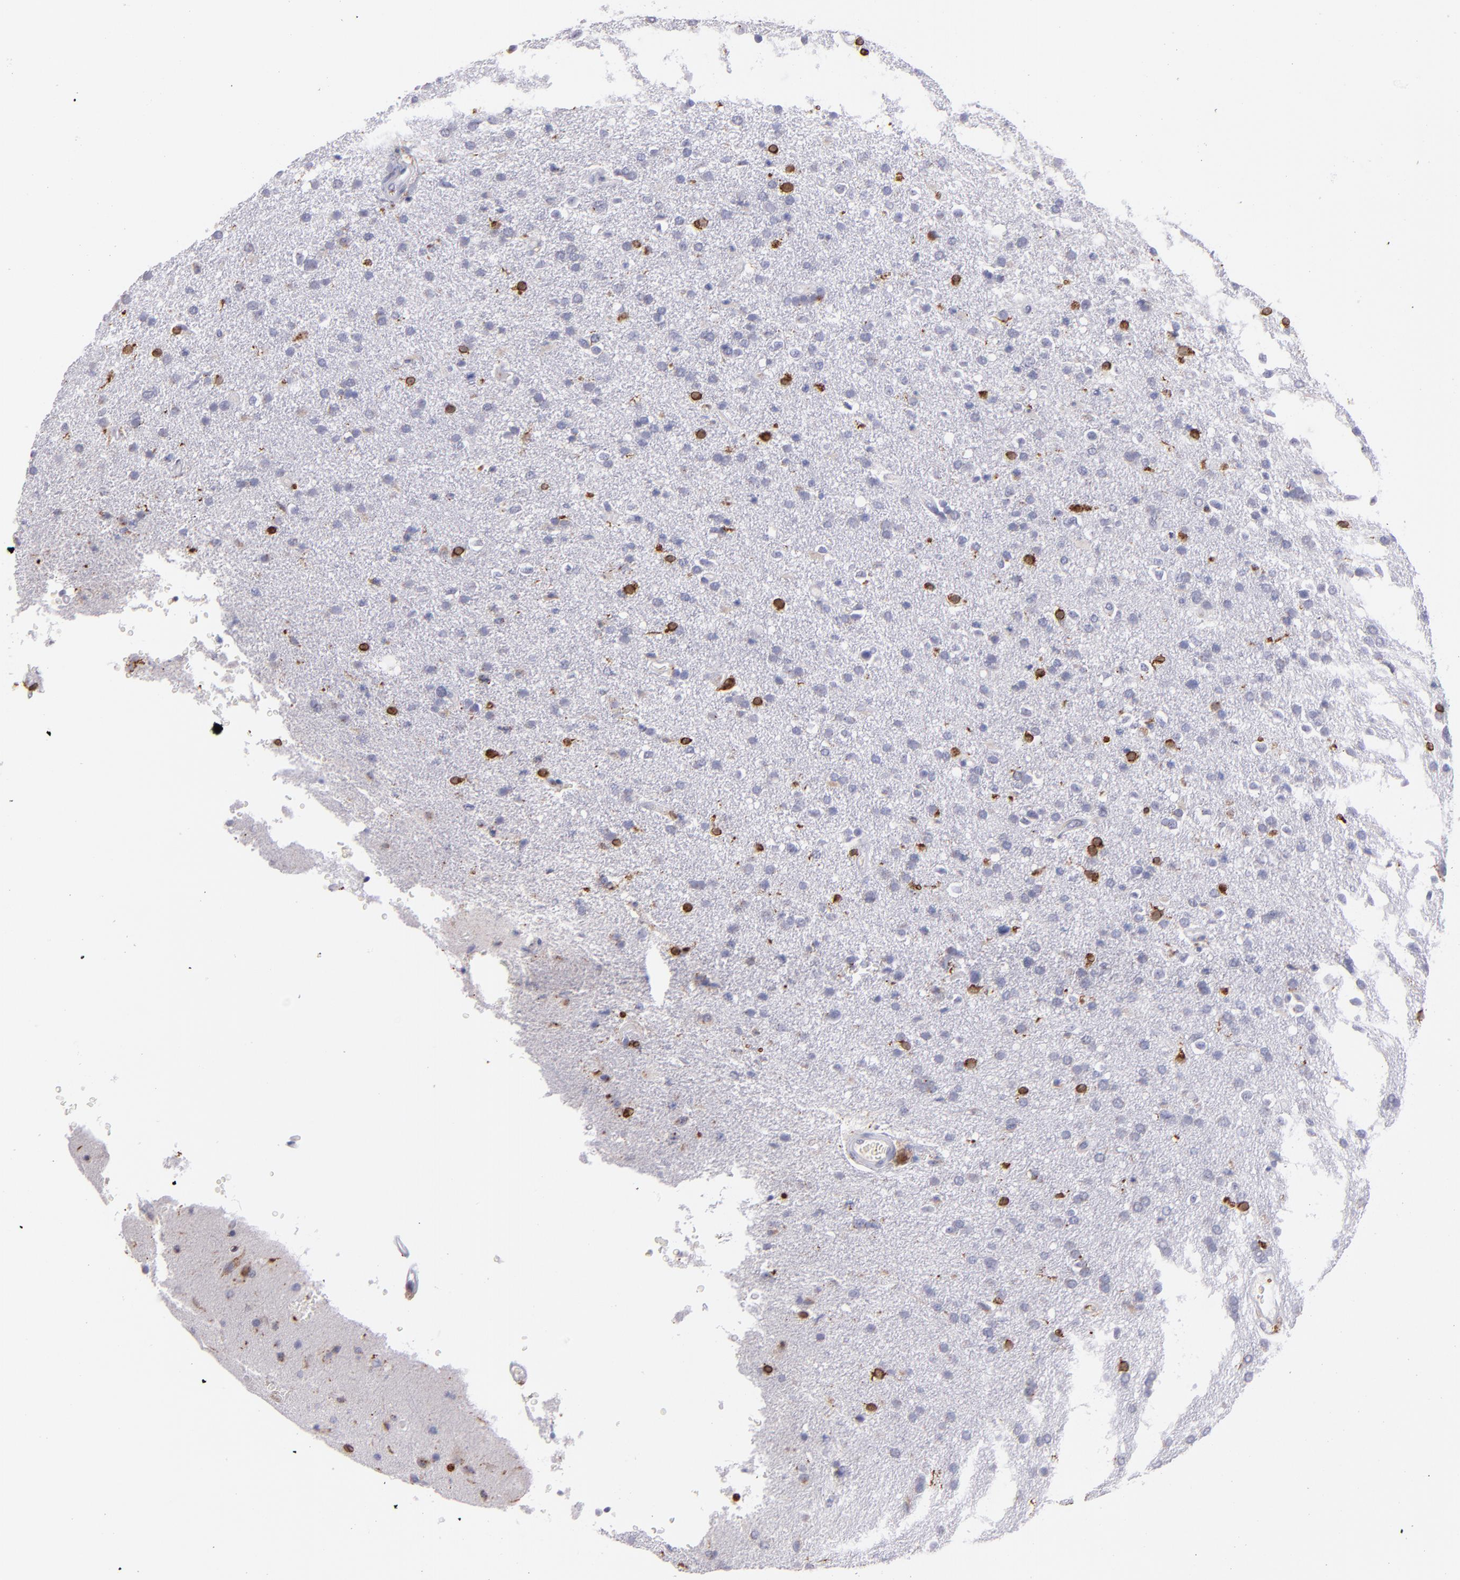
{"staining": {"intensity": "strong", "quantity": "<25%", "location": "cytoplasmic/membranous,nuclear"}, "tissue": "glioma", "cell_type": "Tumor cells", "image_type": "cancer", "snomed": [{"axis": "morphology", "description": "Glioma, malignant, High grade"}, {"axis": "topography", "description": "Brain"}], "caption": "High-power microscopy captured an immunohistochemistry histopathology image of malignant glioma (high-grade), revealing strong cytoplasmic/membranous and nuclear expression in about <25% of tumor cells.", "gene": "PTGS1", "patient": {"sex": "male", "age": 33}}